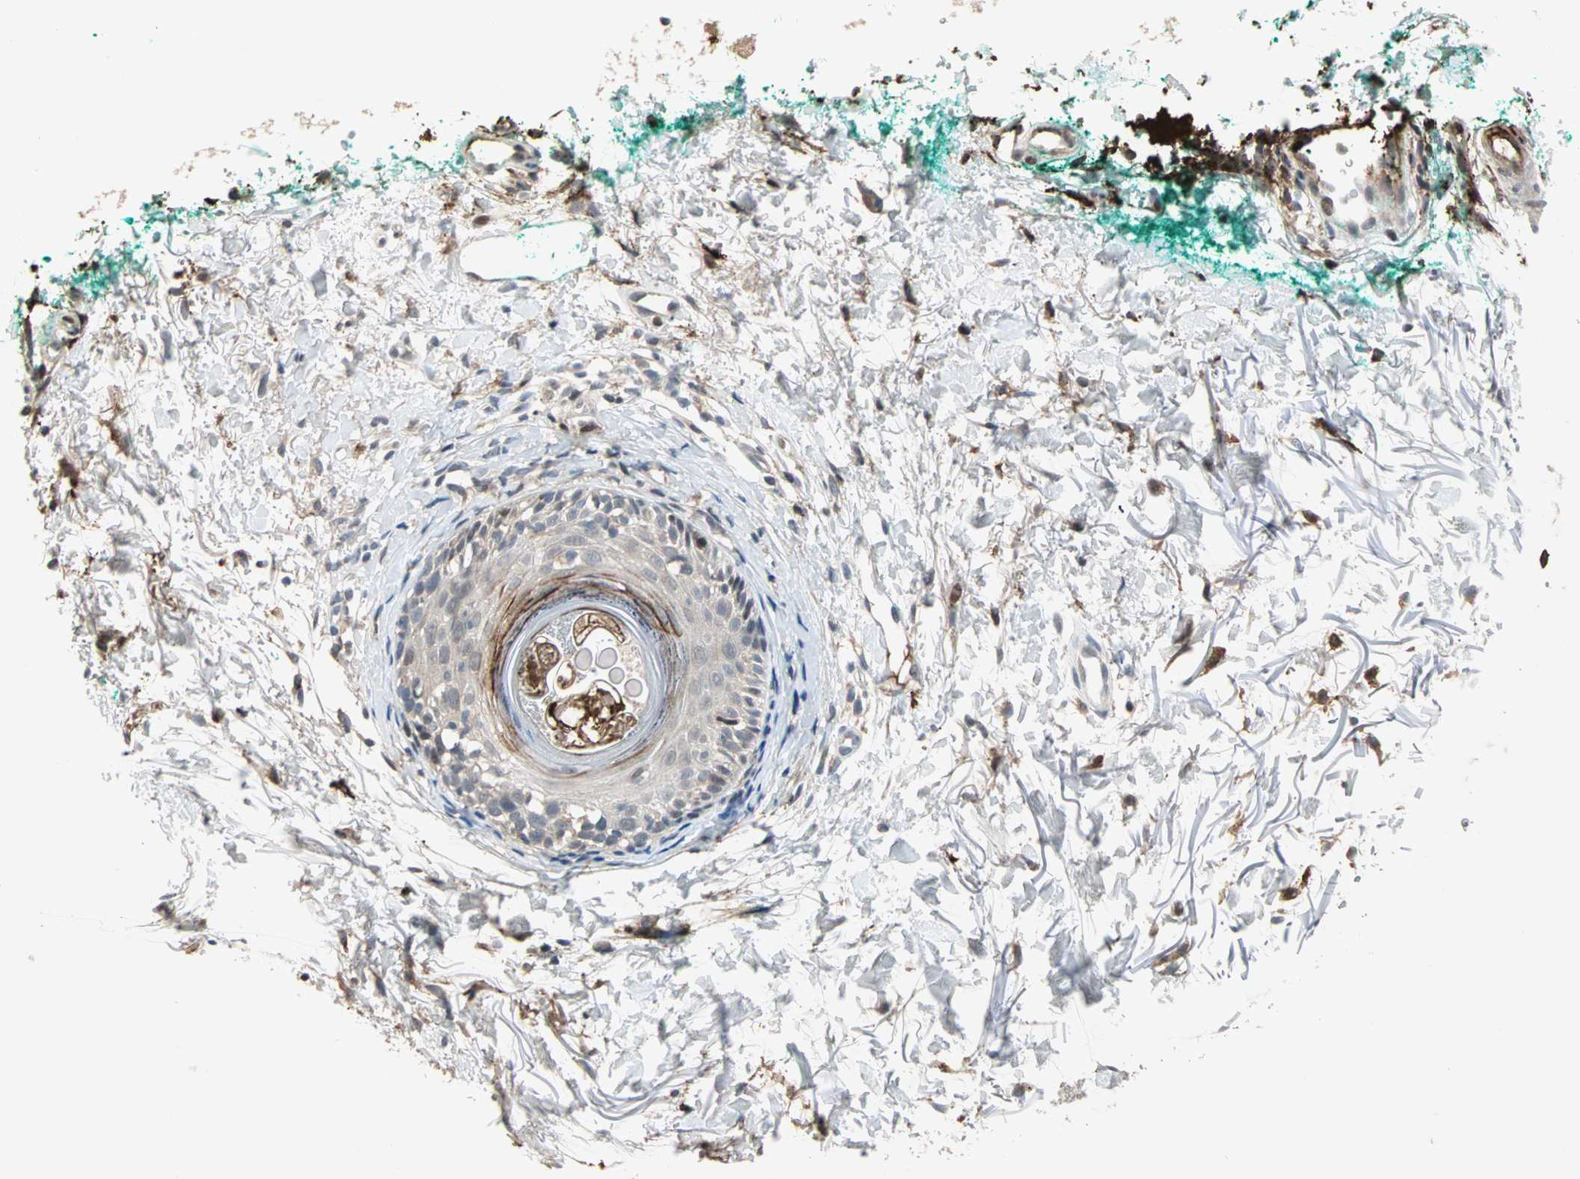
{"staining": {"intensity": "weak", "quantity": ">75%", "location": "cytoplasmic/membranous"}, "tissue": "skin", "cell_type": "Fibroblasts", "image_type": "normal", "snomed": [{"axis": "morphology", "description": "Normal tissue, NOS"}, {"axis": "topography", "description": "Skin"}], "caption": "Skin stained with IHC exhibits weak cytoplasmic/membranous positivity in approximately >75% of fibroblasts.", "gene": "PROS1", "patient": {"sex": "male", "age": 71}}